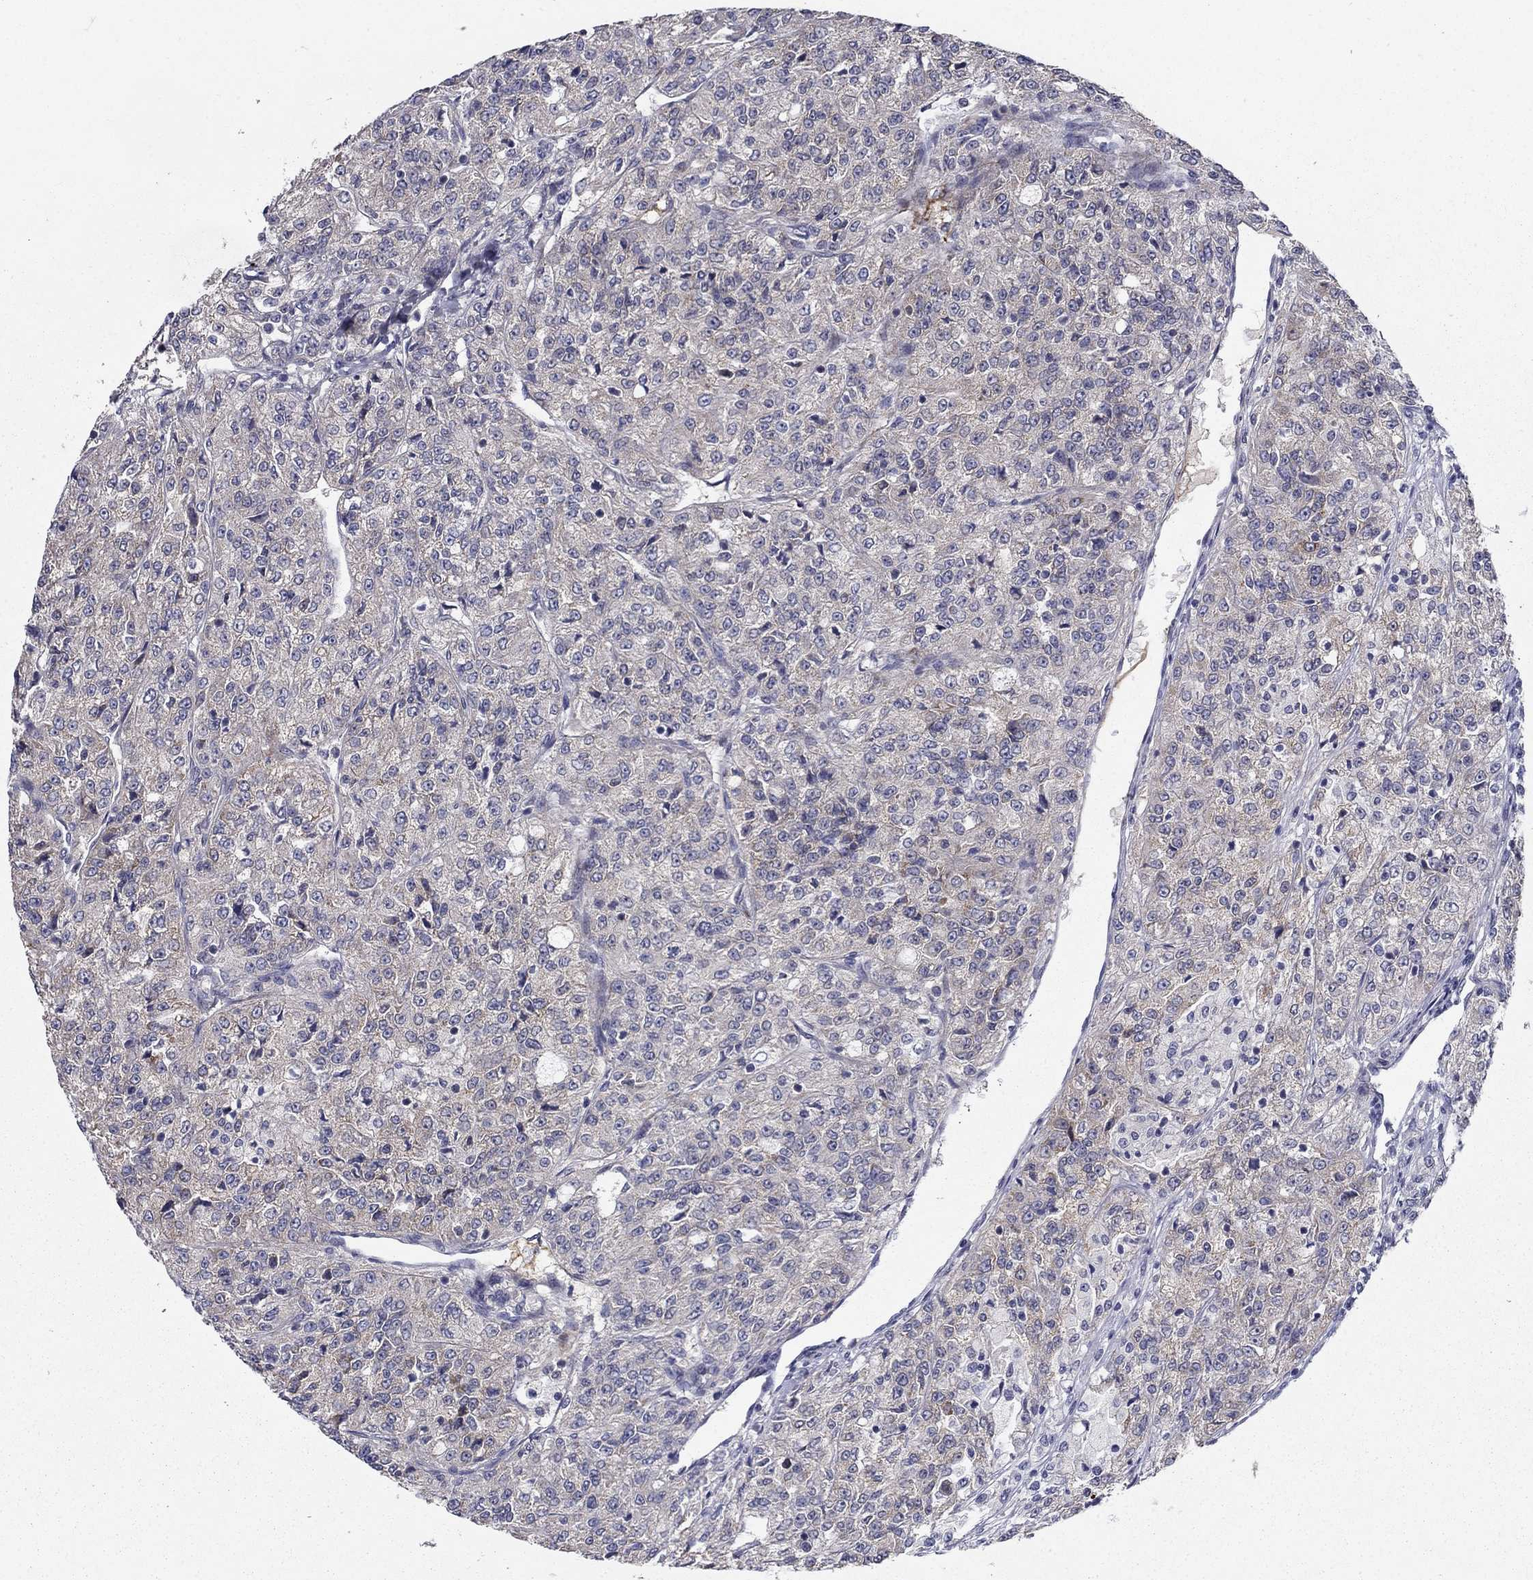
{"staining": {"intensity": "weak", "quantity": "<25%", "location": "cytoplasmic/membranous"}, "tissue": "renal cancer", "cell_type": "Tumor cells", "image_type": "cancer", "snomed": [{"axis": "morphology", "description": "Adenocarcinoma, NOS"}, {"axis": "topography", "description": "Kidney"}], "caption": "Tumor cells are negative for protein expression in human adenocarcinoma (renal).", "gene": "LACTB2", "patient": {"sex": "female", "age": 63}}